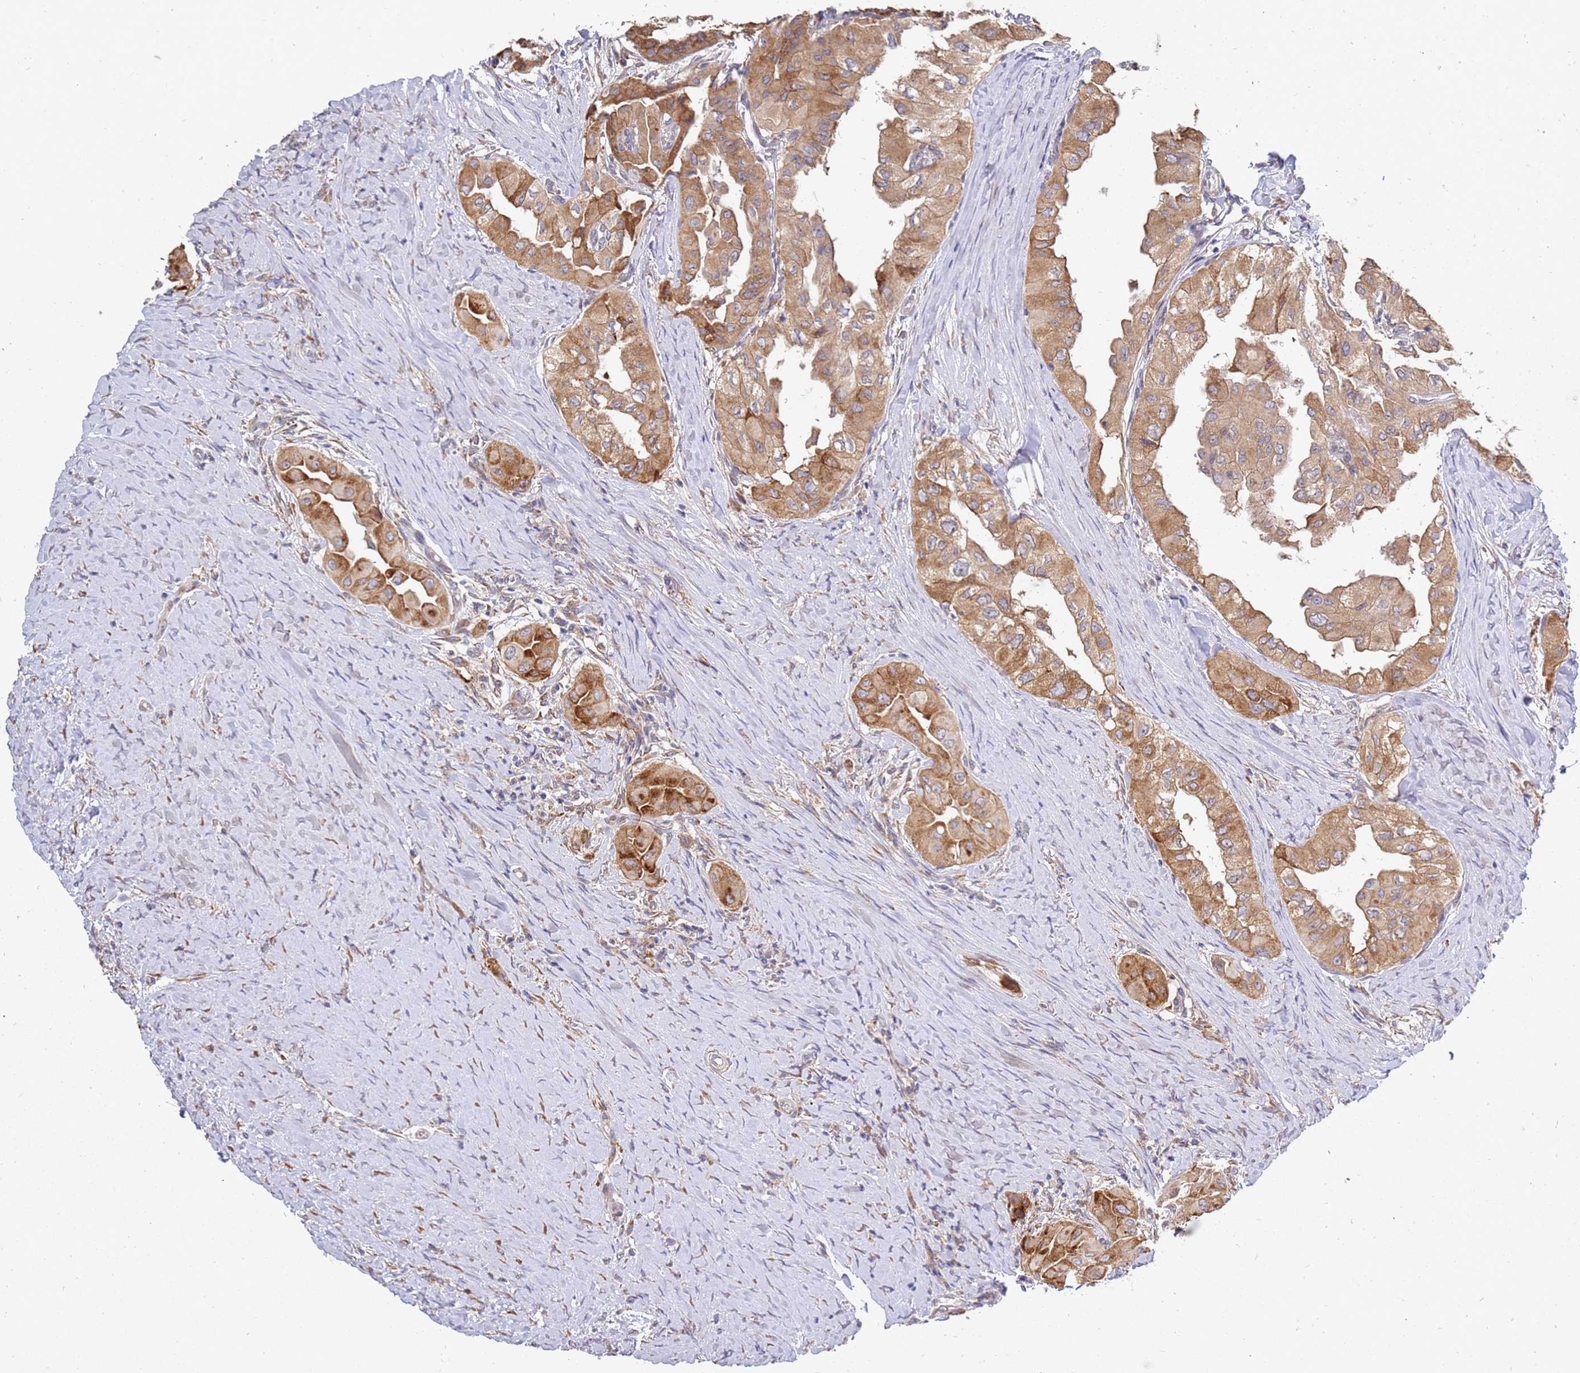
{"staining": {"intensity": "moderate", "quantity": ">75%", "location": "cytoplasmic/membranous"}, "tissue": "thyroid cancer", "cell_type": "Tumor cells", "image_type": "cancer", "snomed": [{"axis": "morphology", "description": "Papillary adenocarcinoma, NOS"}, {"axis": "topography", "description": "Thyroid gland"}], "caption": "Thyroid cancer (papillary adenocarcinoma) tissue displays moderate cytoplasmic/membranous positivity in approximately >75% of tumor cells, visualized by immunohistochemistry.", "gene": "VRK2", "patient": {"sex": "female", "age": 59}}